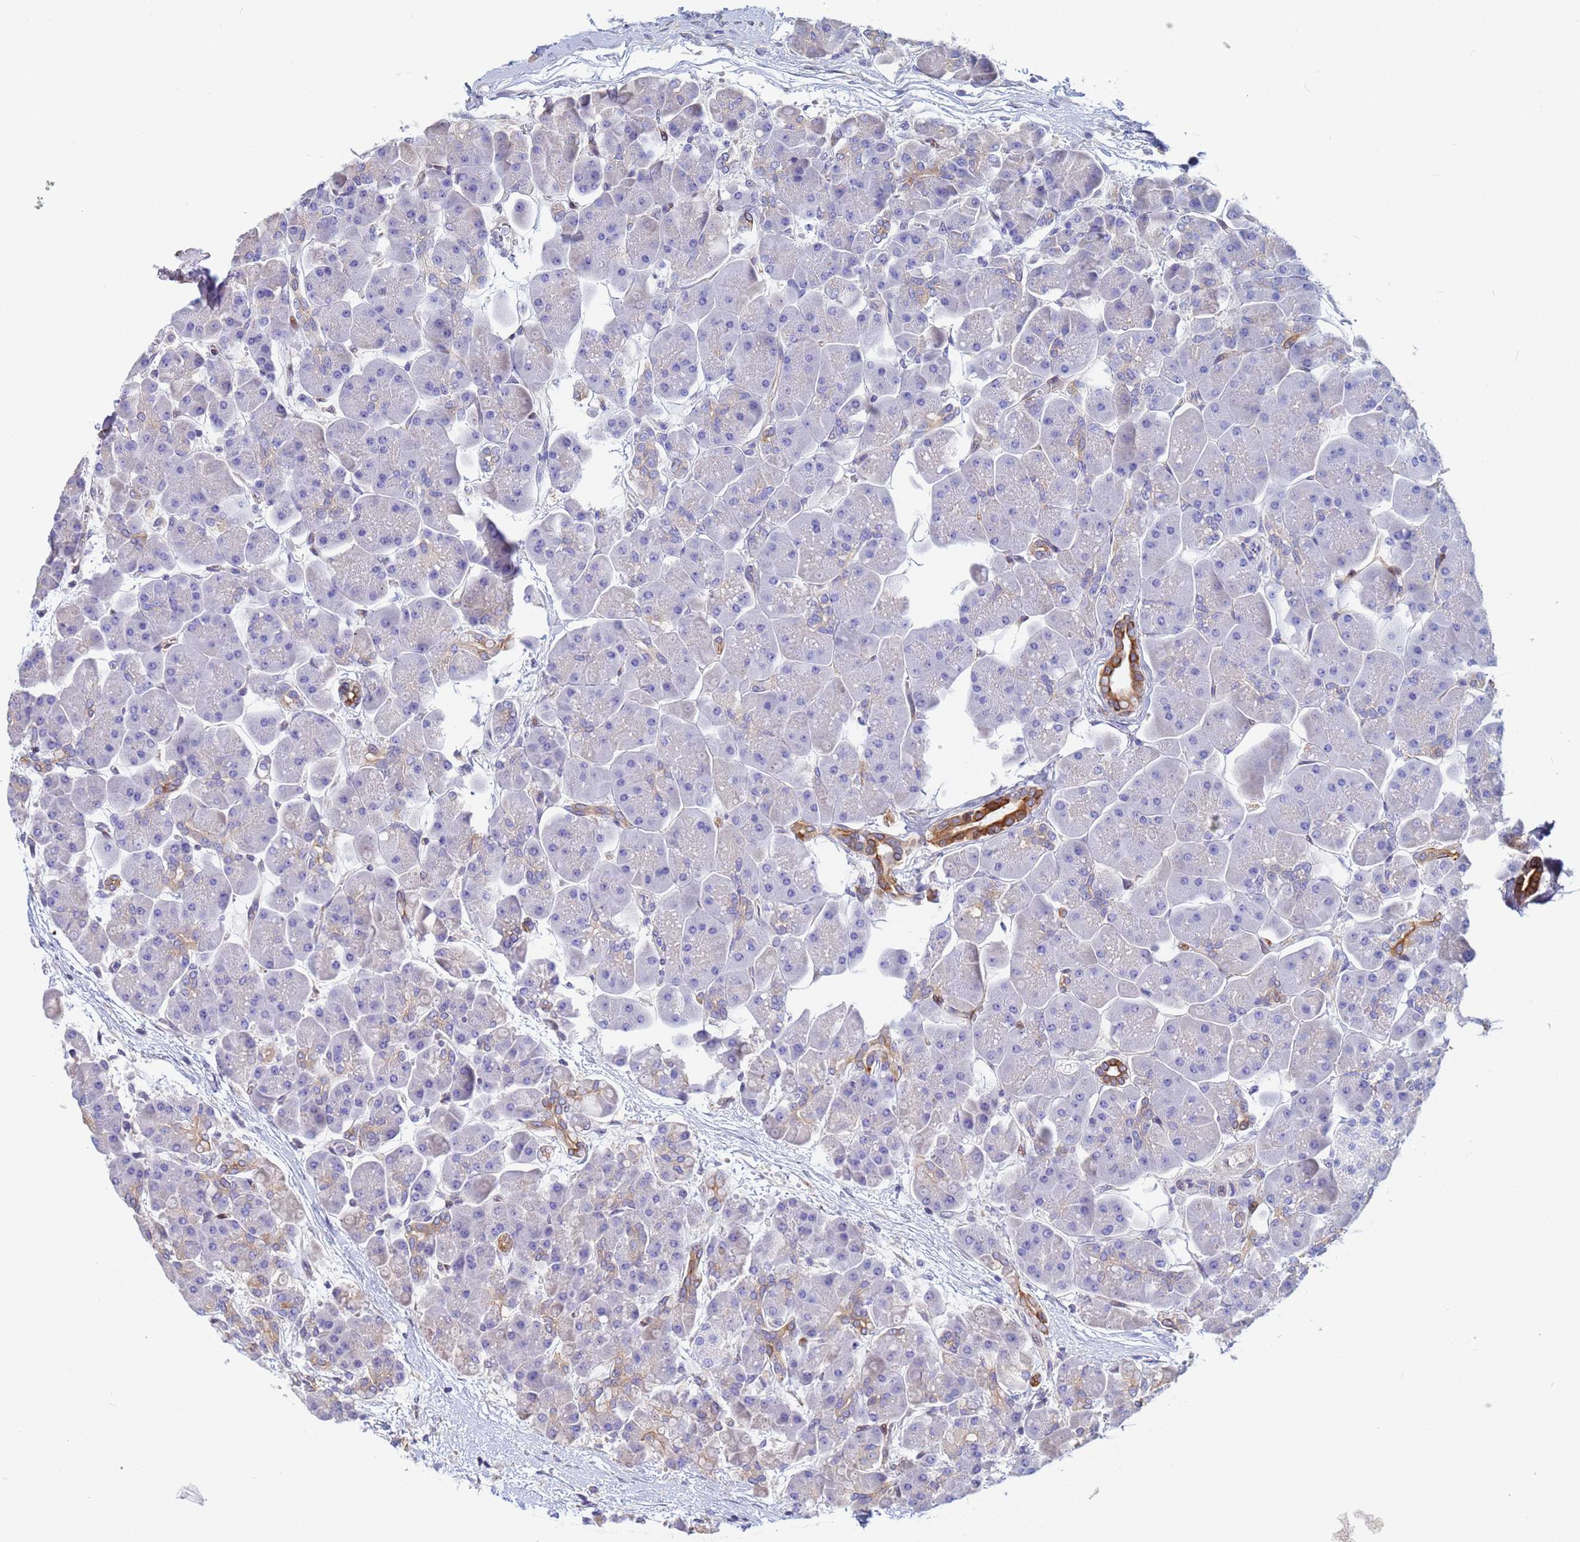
{"staining": {"intensity": "strong", "quantity": "<25%", "location": "cytoplasmic/membranous"}, "tissue": "pancreas", "cell_type": "Exocrine glandular cells", "image_type": "normal", "snomed": [{"axis": "morphology", "description": "Normal tissue, NOS"}, {"axis": "topography", "description": "Pancreas"}], "caption": "Immunohistochemistry (IHC) of normal pancreas demonstrates medium levels of strong cytoplasmic/membranous staining in approximately <25% of exocrine glandular cells.", "gene": "PPP6R1", "patient": {"sex": "male", "age": 66}}